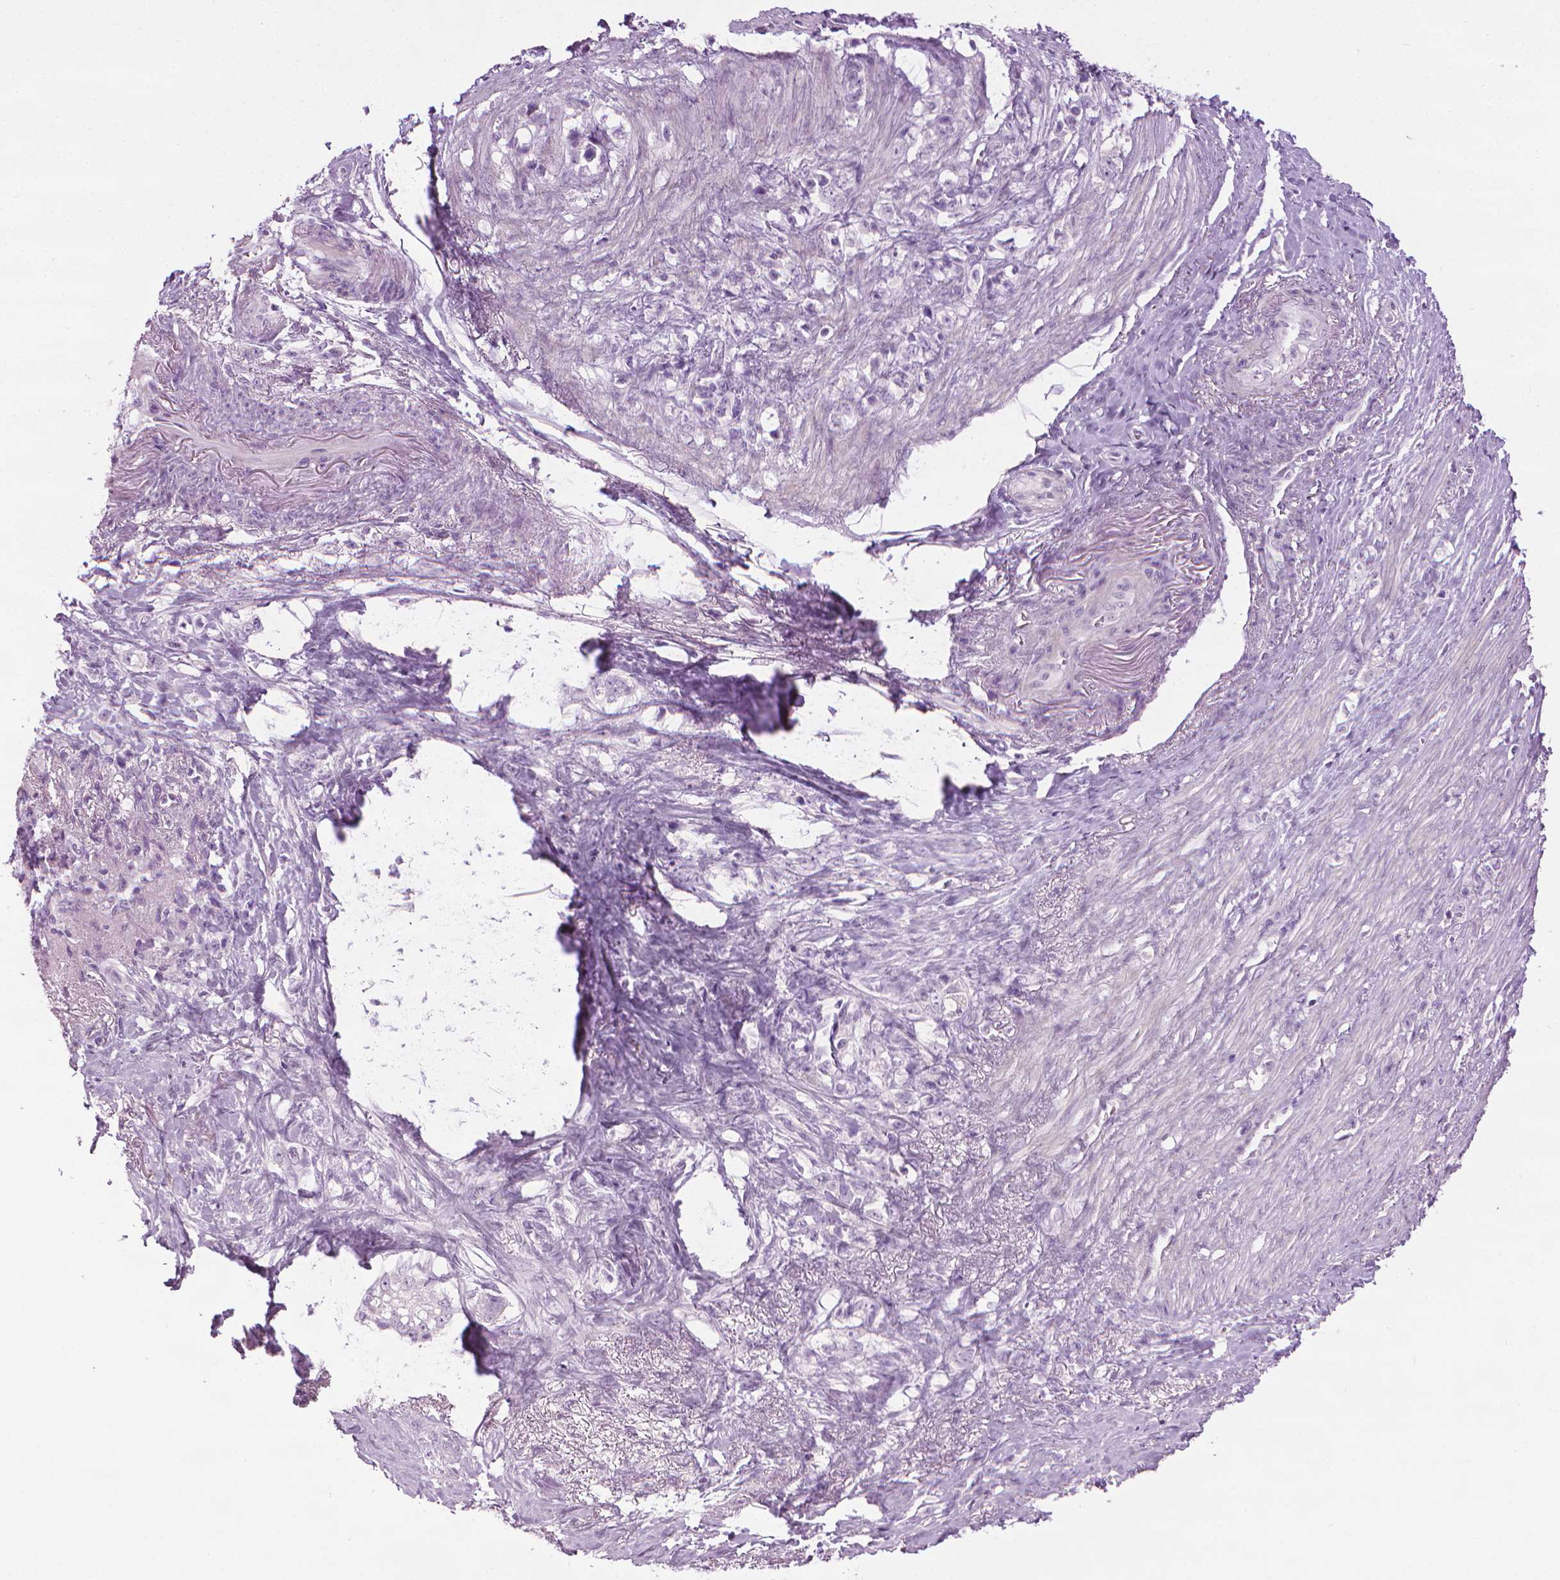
{"staining": {"intensity": "negative", "quantity": "none", "location": "none"}, "tissue": "stomach cancer", "cell_type": "Tumor cells", "image_type": "cancer", "snomed": [{"axis": "morphology", "description": "Adenocarcinoma, NOS"}, {"axis": "topography", "description": "Stomach, lower"}], "caption": "Immunohistochemical staining of human stomach adenocarcinoma shows no significant expression in tumor cells.", "gene": "DNAI7", "patient": {"sex": "male", "age": 88}}